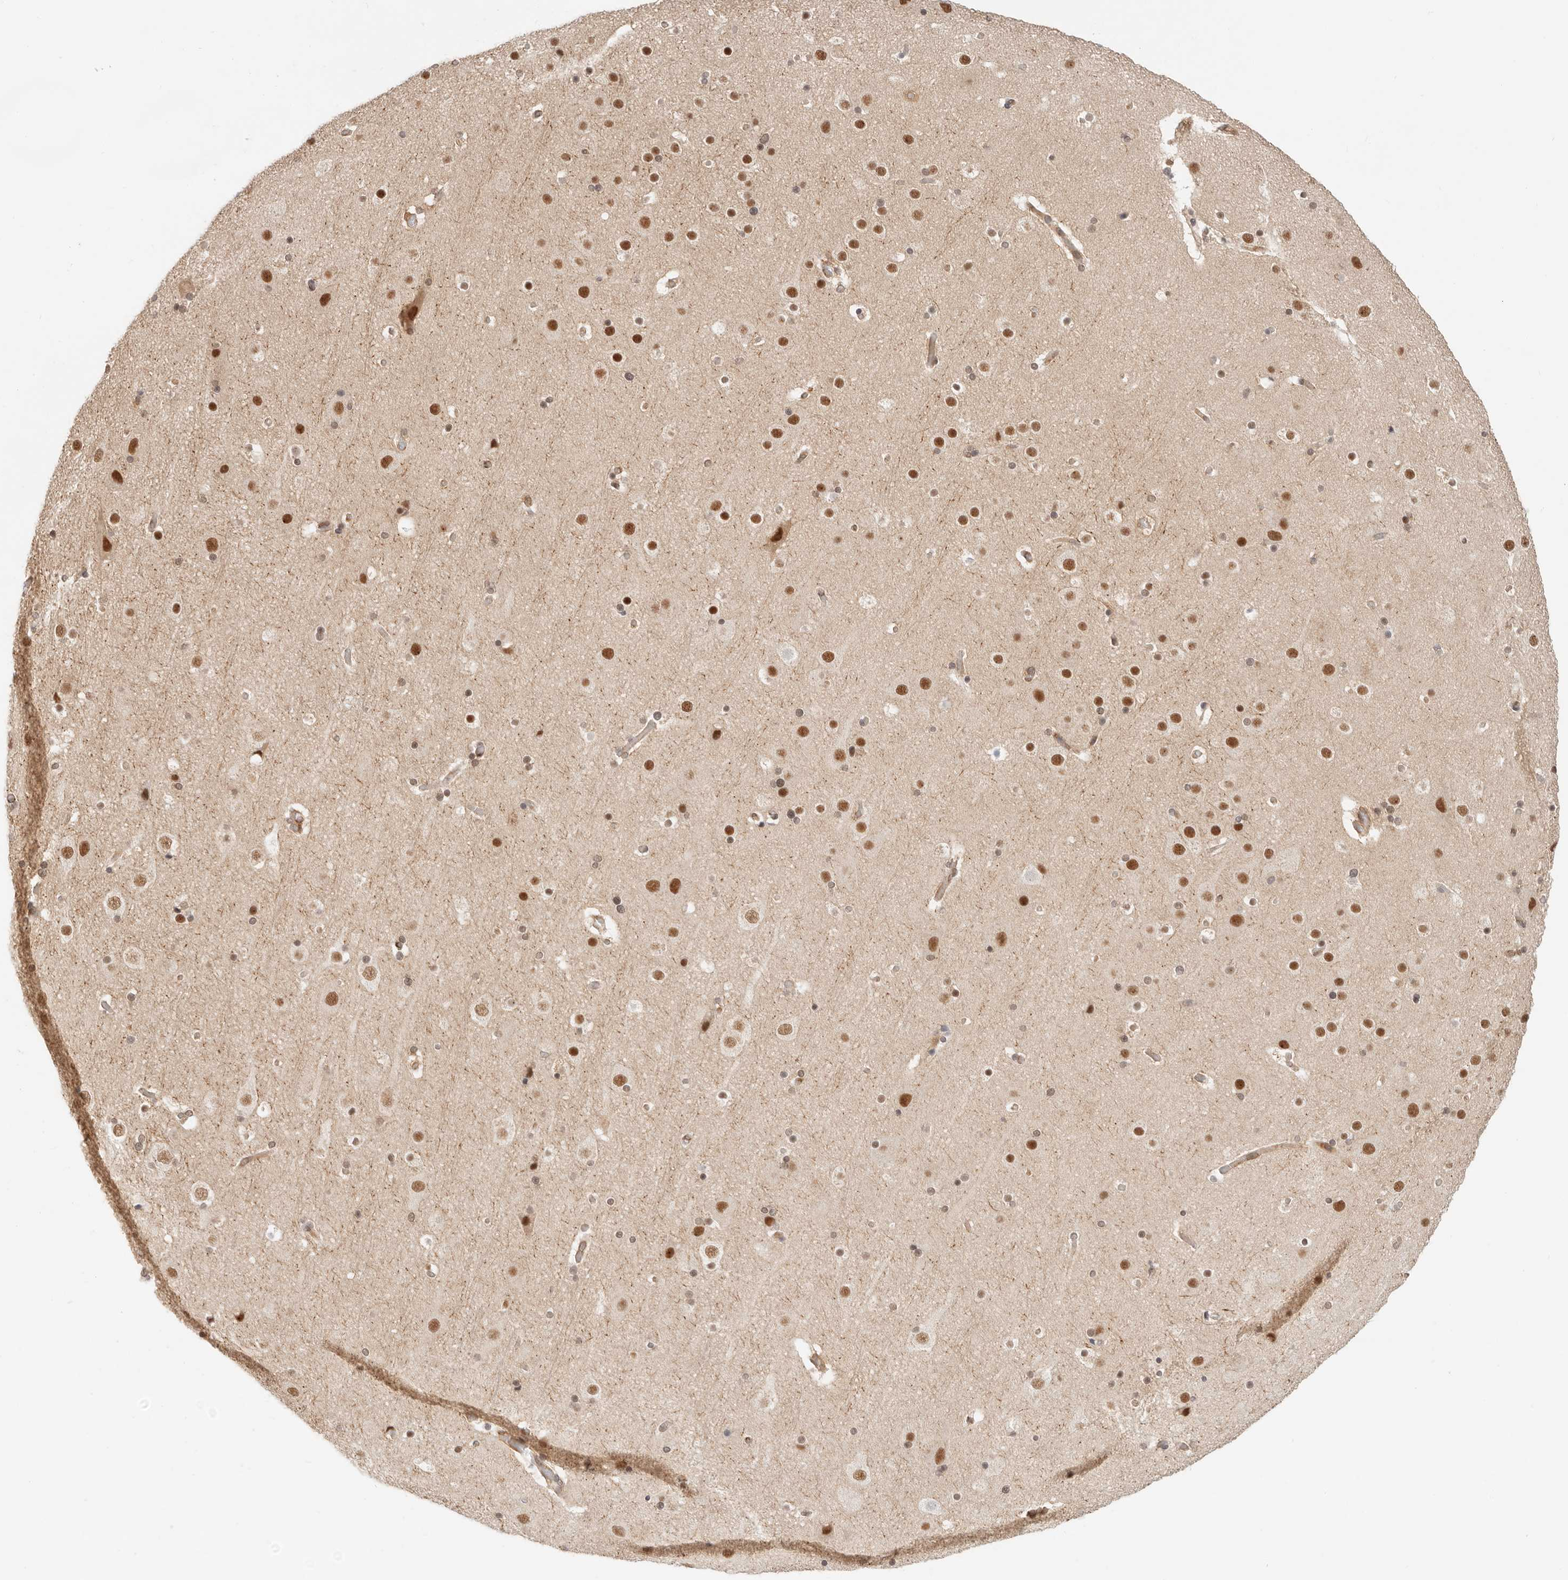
{"staining": {"intensity": "weak", "quantity": "25%-75%", "location": "cytoplasmic/membranous"}, "tissue": "cerebral cortex", "cell_type": "Endothelial cells", "image_type": "normal", "snomed": [{"axis": "morphology", "description": "Normal tissue, NOS"}, {"axis": "topography", "description": "Cerebral cortex"}], "caption": "The image reveals staining of normal cerebral cortex, revealing weak cytoplasmic/membranous protein staining (brown color) within endothelial cells.", "gene": "HEXD", "patient": {"sex": "male", "age": 57}}